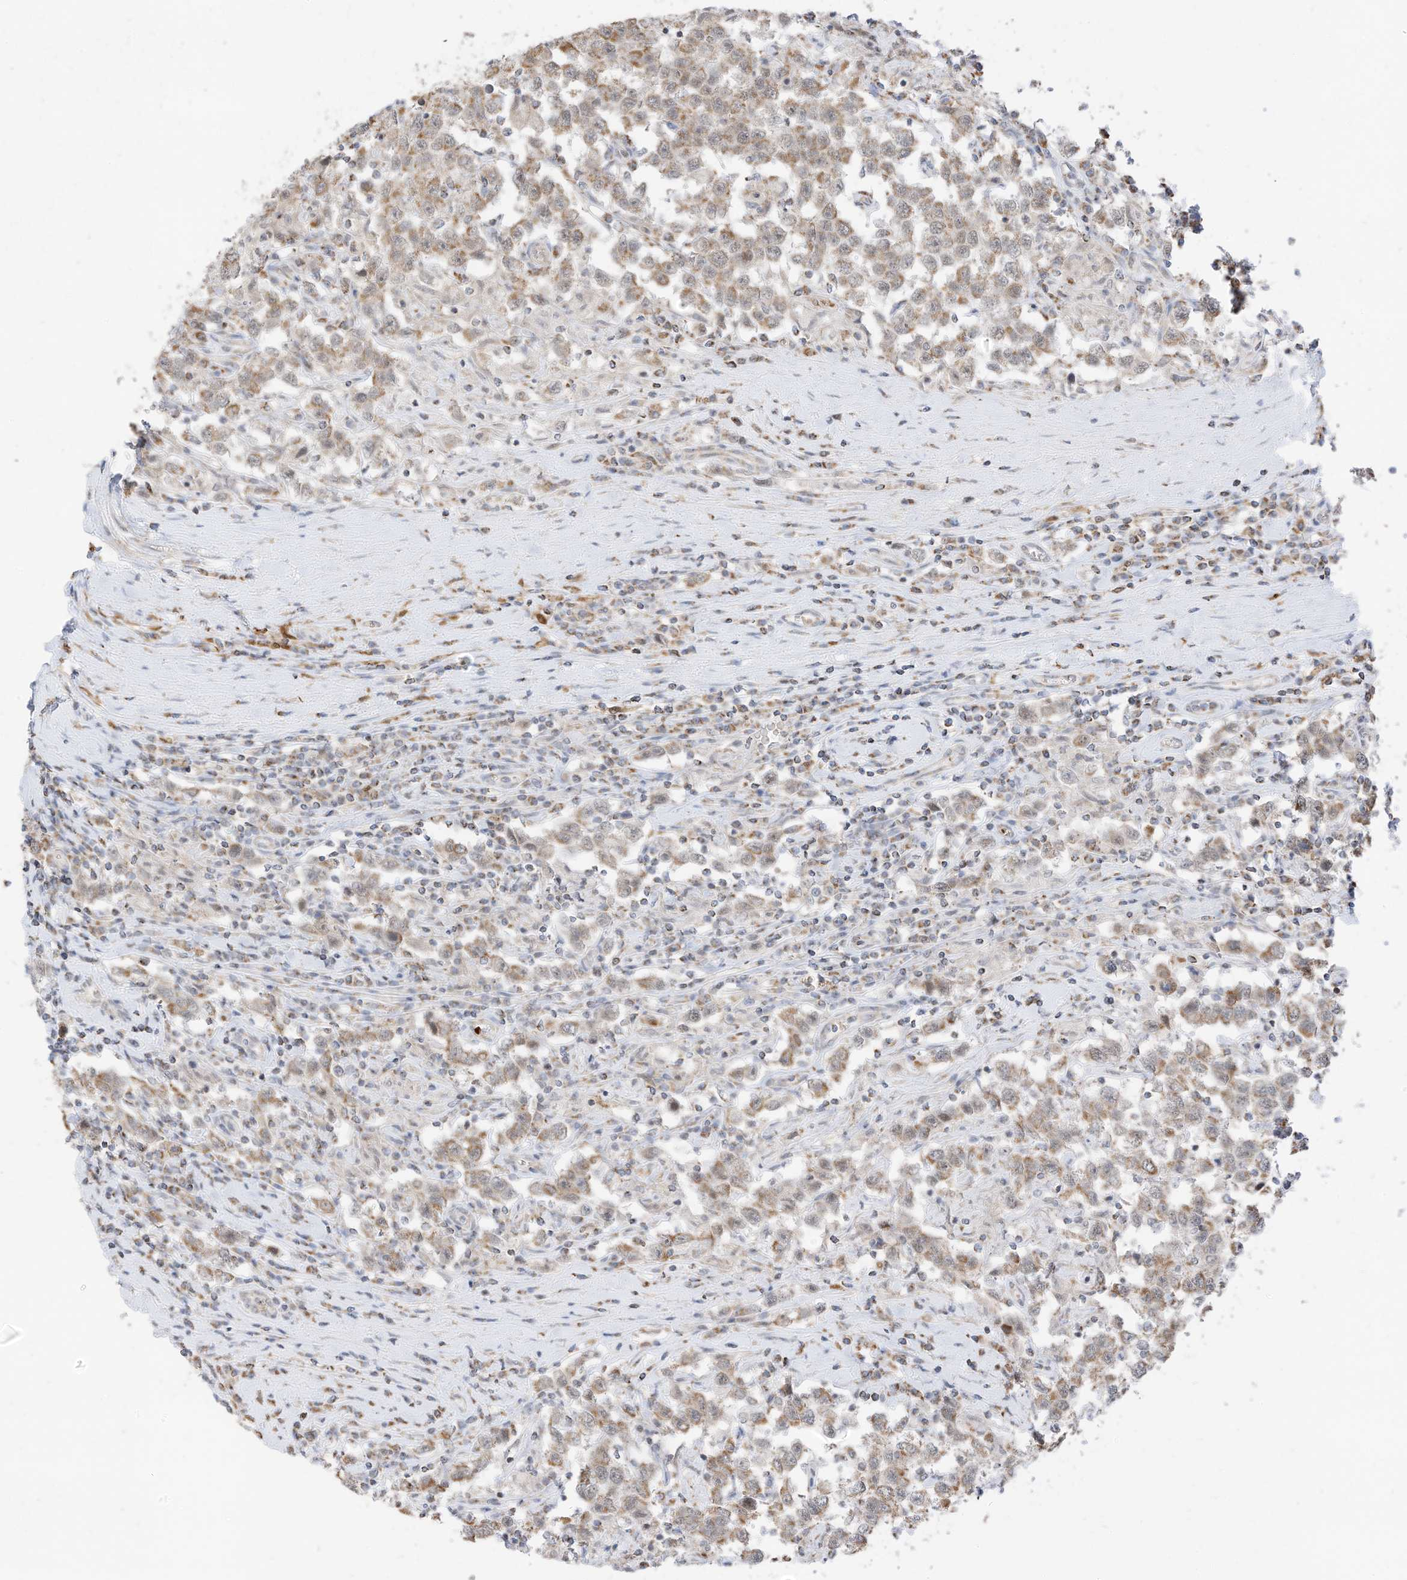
{"staining": {"intensity": "moderate", "quantity": ">75%", "location": "cytoplasmic/membranous"}, "tissue": "testis cancer", "cell_type": "Tumor cells", "image_type": "cancer", "snomed": [{"axis": "morphology", "description": "Seminoma, NOS"}, {"axis": "topography", "description": "Testis"}], "caption": "The immunohistochemical stain shows moderate cytoplasmic/membranous staining in tumor cells of seminoma (testis) tissue. The staining was performed using DAB (3,3'-diaminobenzidine), with brown indicating positive protein expression. Nuclei are stained blue with hematoxylin.", "gene": "MTUS2", "patient": {"sex": "male", "age": 41}}